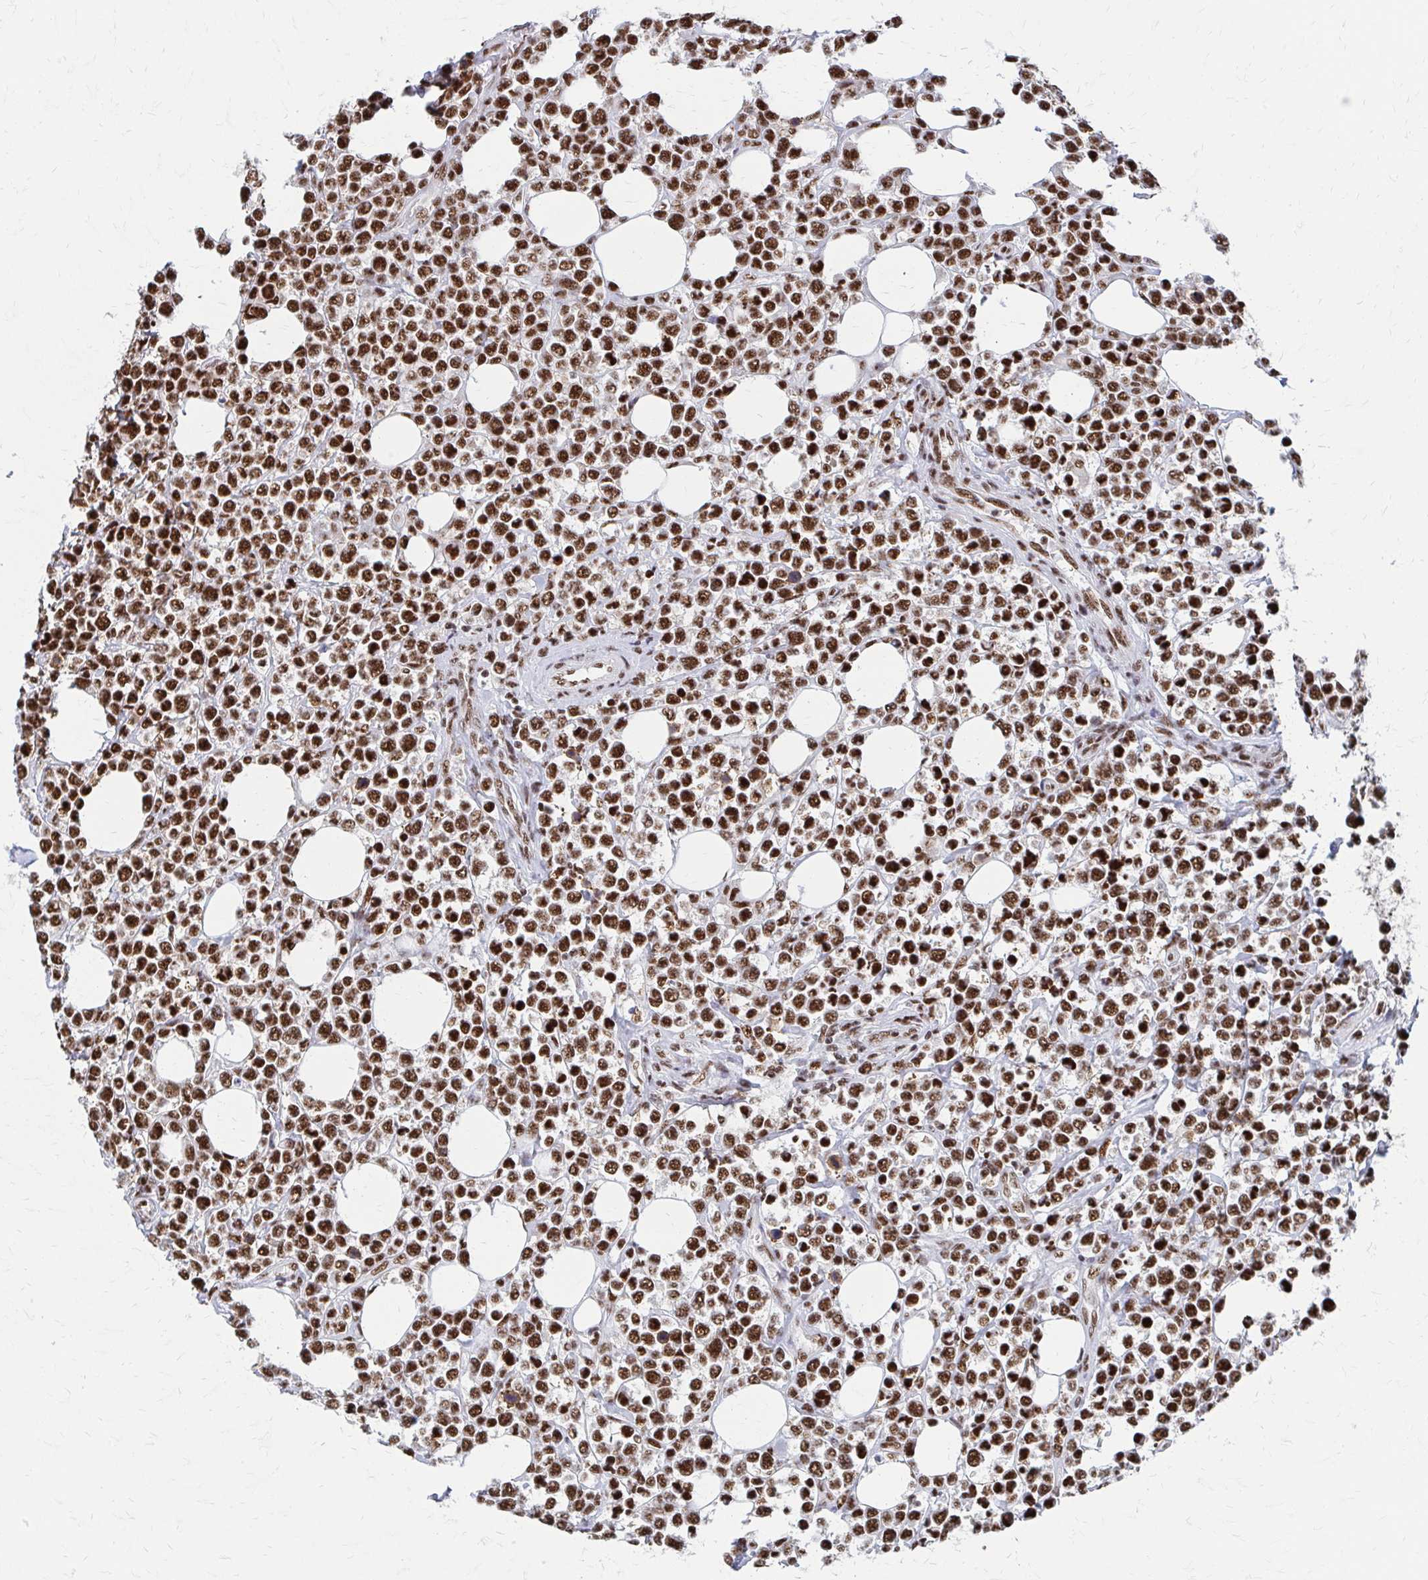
{"staining": {"intensity": "strong", "quantity": ">75%", "location": "nuclear"}, "tissue": "lymphoma", "cell_type": "Tumor cells", "image_type": "cancer", "snomed": [{"axis": "morphology", "description": "Malignant lymphoma, non-Hodgkin's type, High grade"}, {"axis": "topography", "description": "Soft tissue"}], "caption": "Immunohistochemistry (IHC) of human high-grade malignant lymphoma, non-Hodgkin's type shows high levels of strong nuclear positivity in about >75% of tumor cells. The staining was performed using DAB, with brown indicating positive protein expression. Nuclei are stained blue with hematoxylin.", "gene": "CNKSR3", "patient": {"sex": "female", "age": 56}}